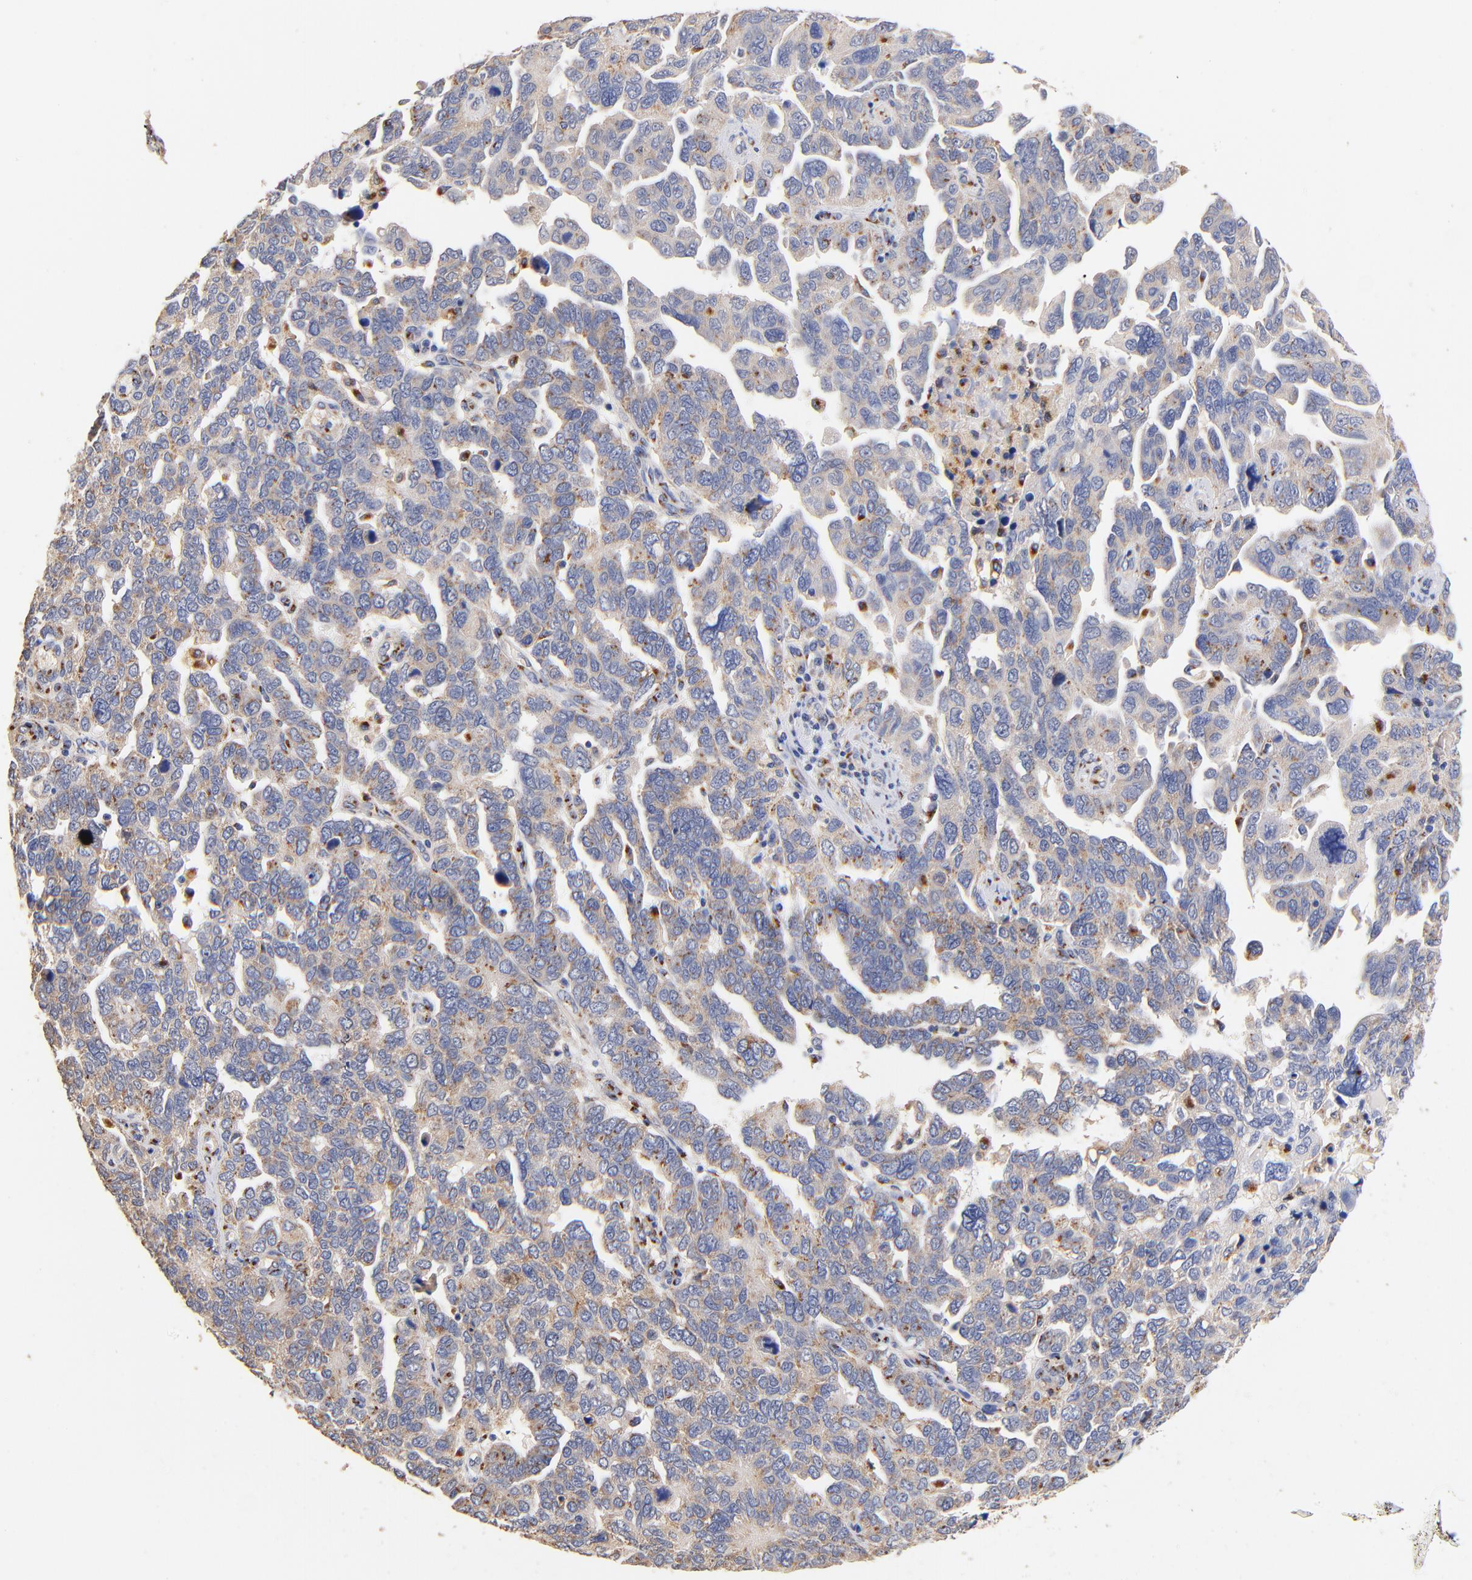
{"staining": {"intensity": "weak", "quantity": ">75%", "location": "cytoplasmic/membranous"}, "tissue": "ovarian cancer", "cell_type": "Tumor cells", "image_type": "cancer", "snomed": [{"axis": "morphology", "description": "Cystadenocarcinoma, serous, NOS"}, {"axis": "topography", "description": "Ovary"}], "caption": "Immunohistochemical staining of human ovarian cancer displays weak cytoplasmic/membranous protein expression in approximately >75% of tumor cells.", "gene": "FMNL3", "patient": {"sex": "female", "age": 64}}